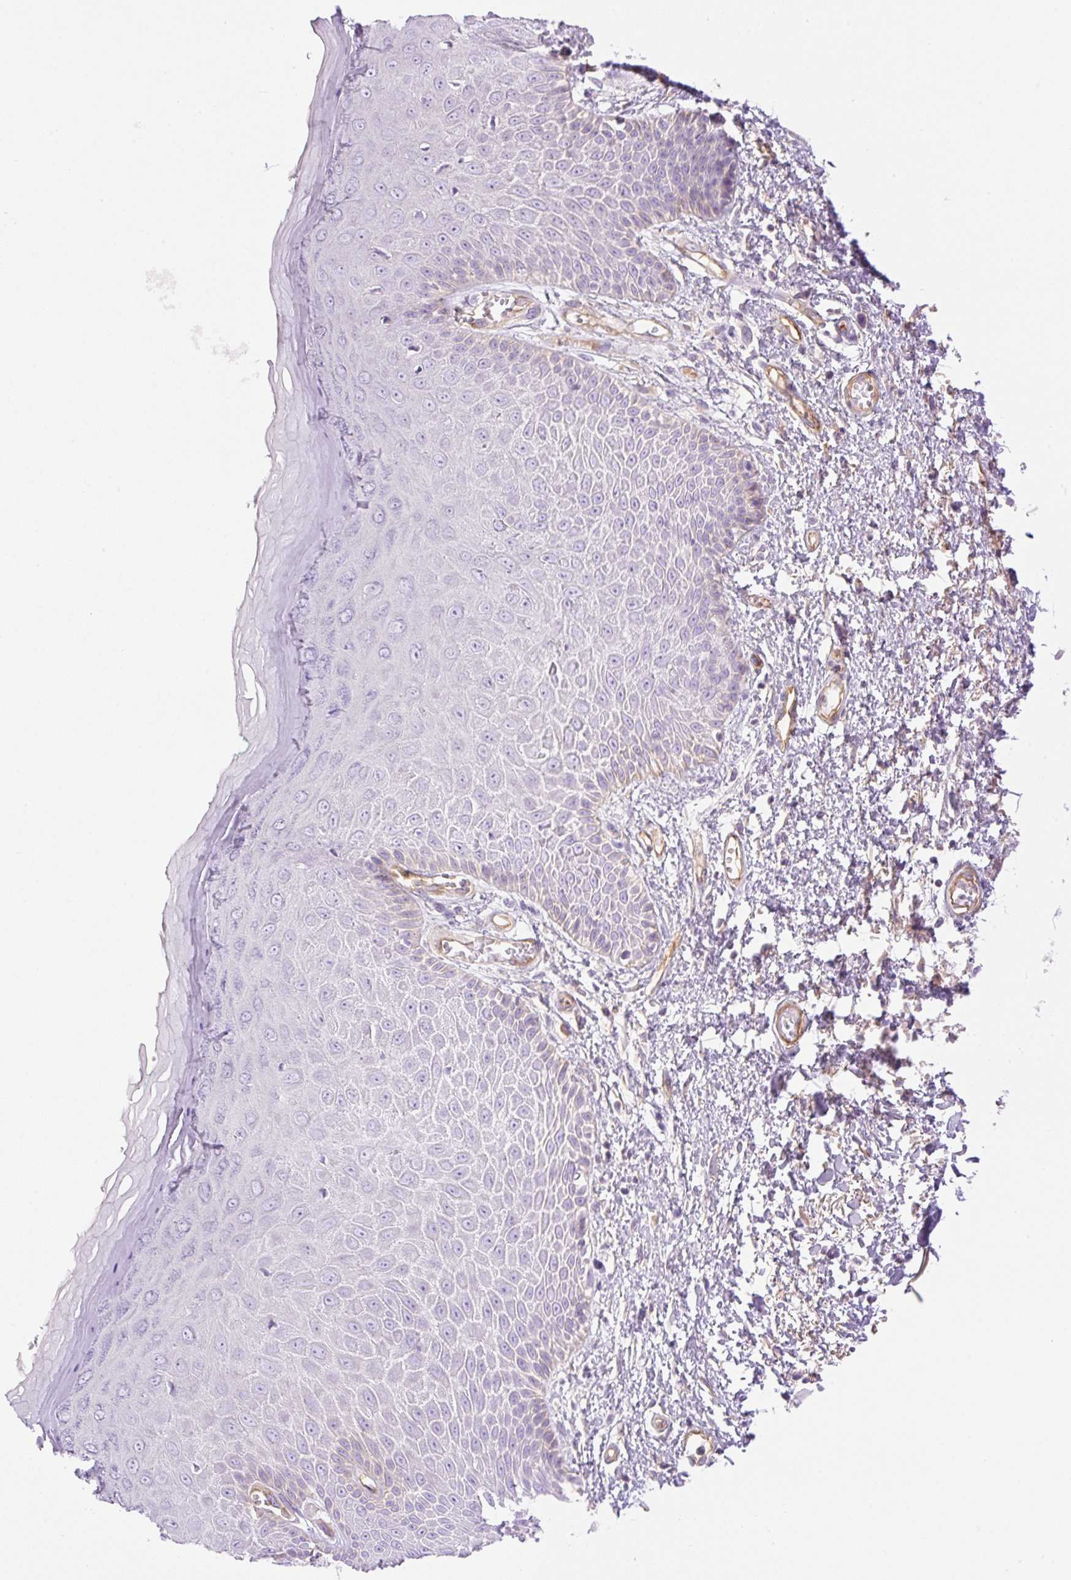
{"staining": {"intensity": "negative", "quantity": "none", "location": "none"}, "tissue": "skin", "cell_type": "Epidermal cells", "image_type": "normal", "snomed": [{"axis": "morphology", "description": "Normal tissue, NOS"}, {"axis": "topography", "description": "Anal"}, {"axis": "topography", "description": "Peripheral nerve tissue"}], "caption": "This is an immunohistochemistry (IHC) image of normal skin. There is no expression in epidermal cells.", "gene": "EHD1", "patient": {"sex": "male", "age": 78}}